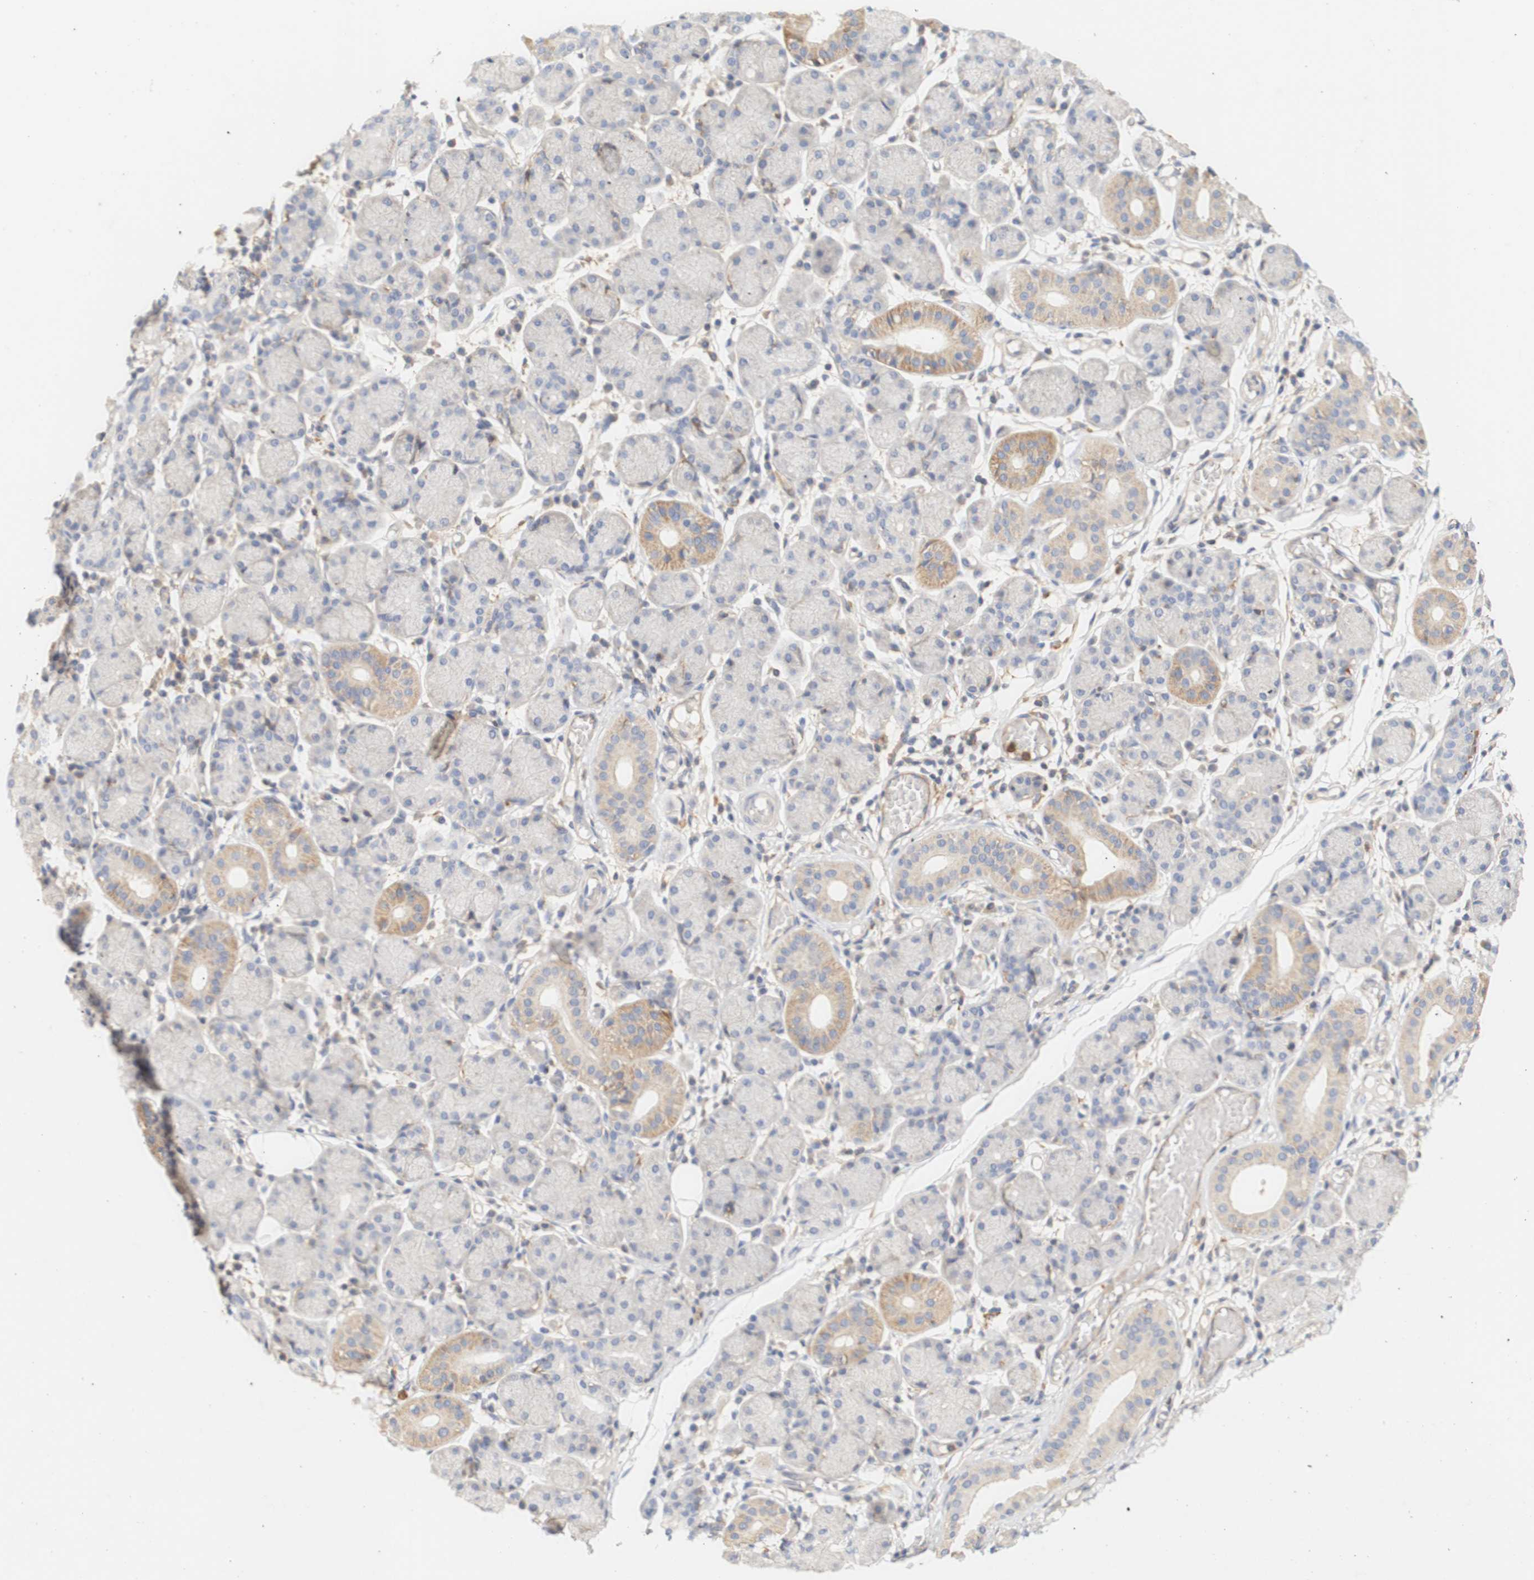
{"staining": {"intensity": "weak", "quantity": "<25%", "location": "cytoplasmic/membranous"}, "tissue": "salivary gland", "cell_type": "Glandular cells", "image_type": "normal", "snomed": [{"axis": "morphology", "description": "Normal tissue, NOS"}, {"axis": "topography", "description": "Salivary gland"}], "caption": "The immunohistochemistry image has no significant positivity in glandular cells of salivary gland.", "gene": "PCDH7", "patient": {"sex": "female", "age": 24}}